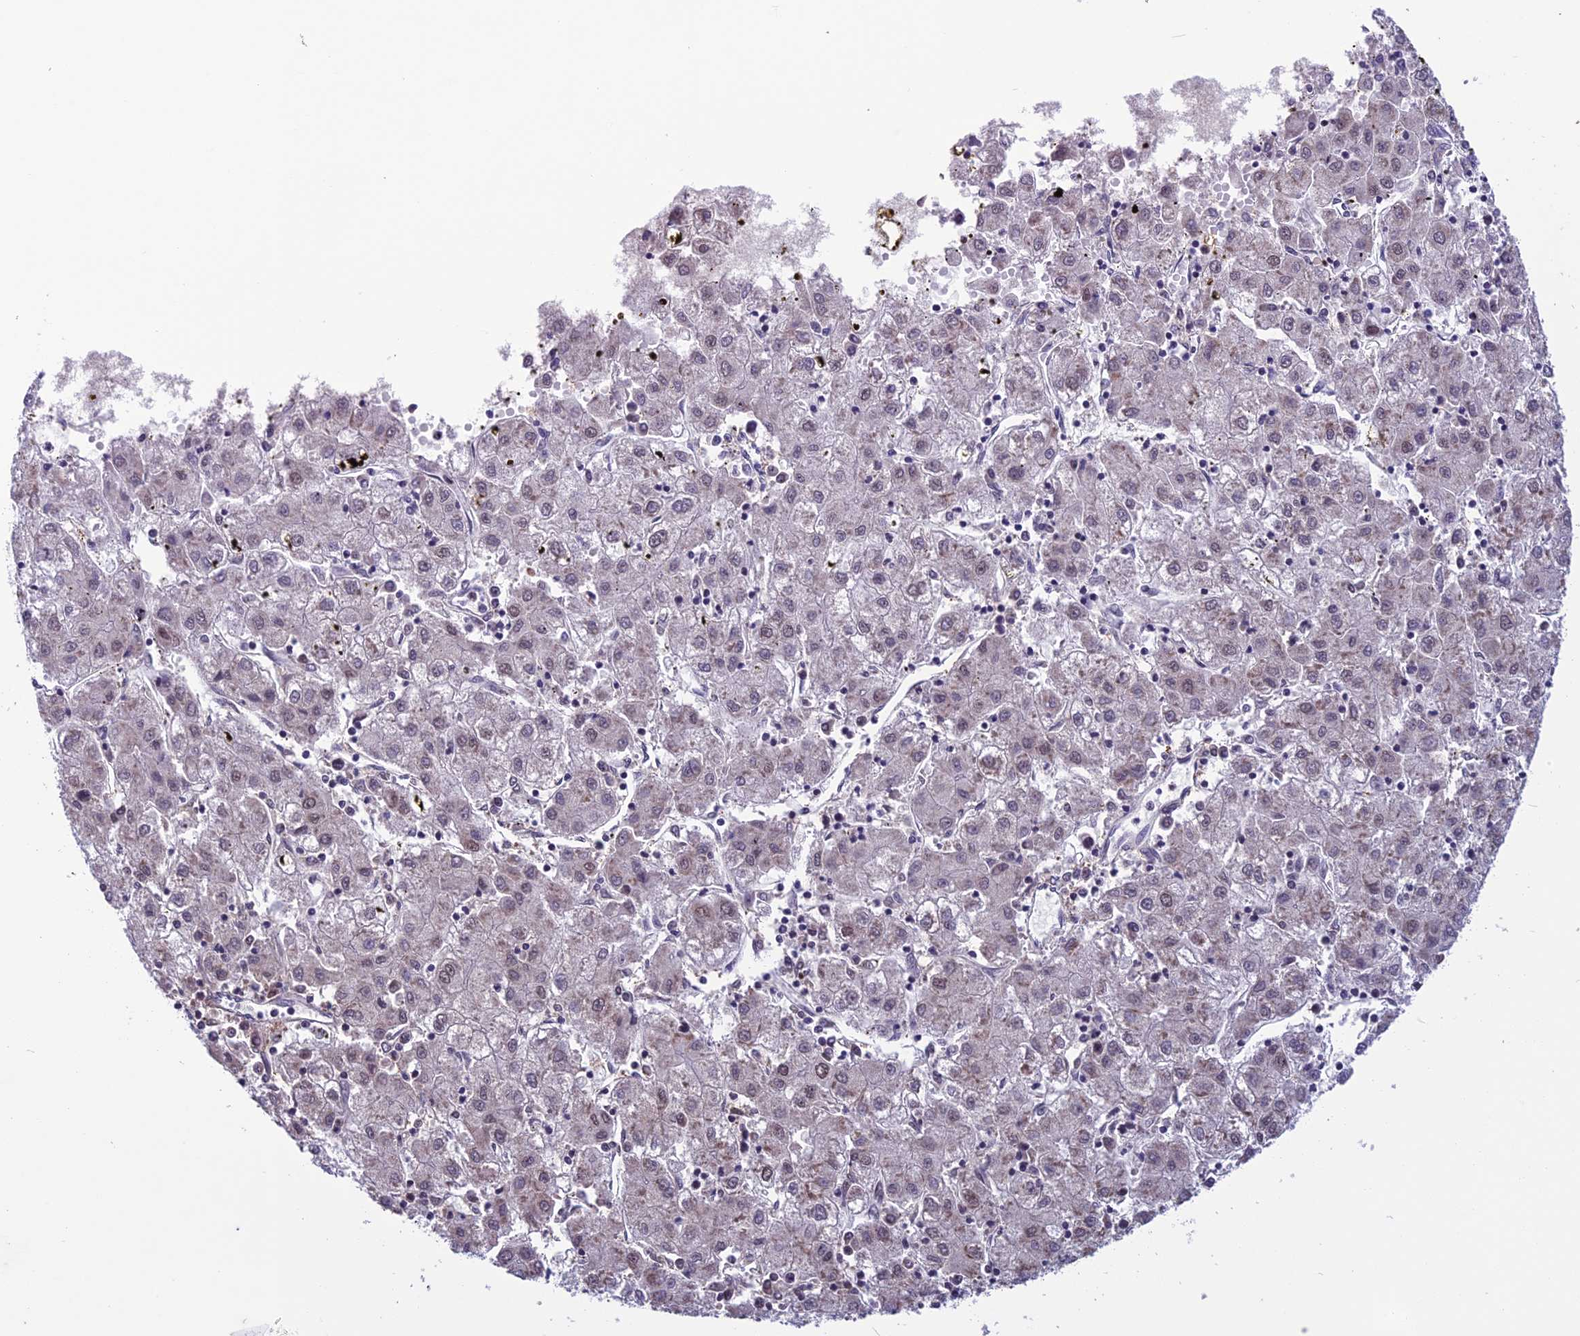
{"staining": {"intensity": "weak", "quantity": "<25%", "location": "nuclear"}, "tissue": "liver cancer", "cell_type": "Tumor cells", "image_type": "cancer", "snomed": [{"axis": "morphology", "description": "Carcinoma, Hepatocellular, NOS"}, {"axis": "topography", "description": "Liver"}], "caption": "Tumor cells are negative for protein expression in human hepatocellular carcinoma (liver).", "gene": "MIS12", "patient": {"sex": "male", "age": 72}}